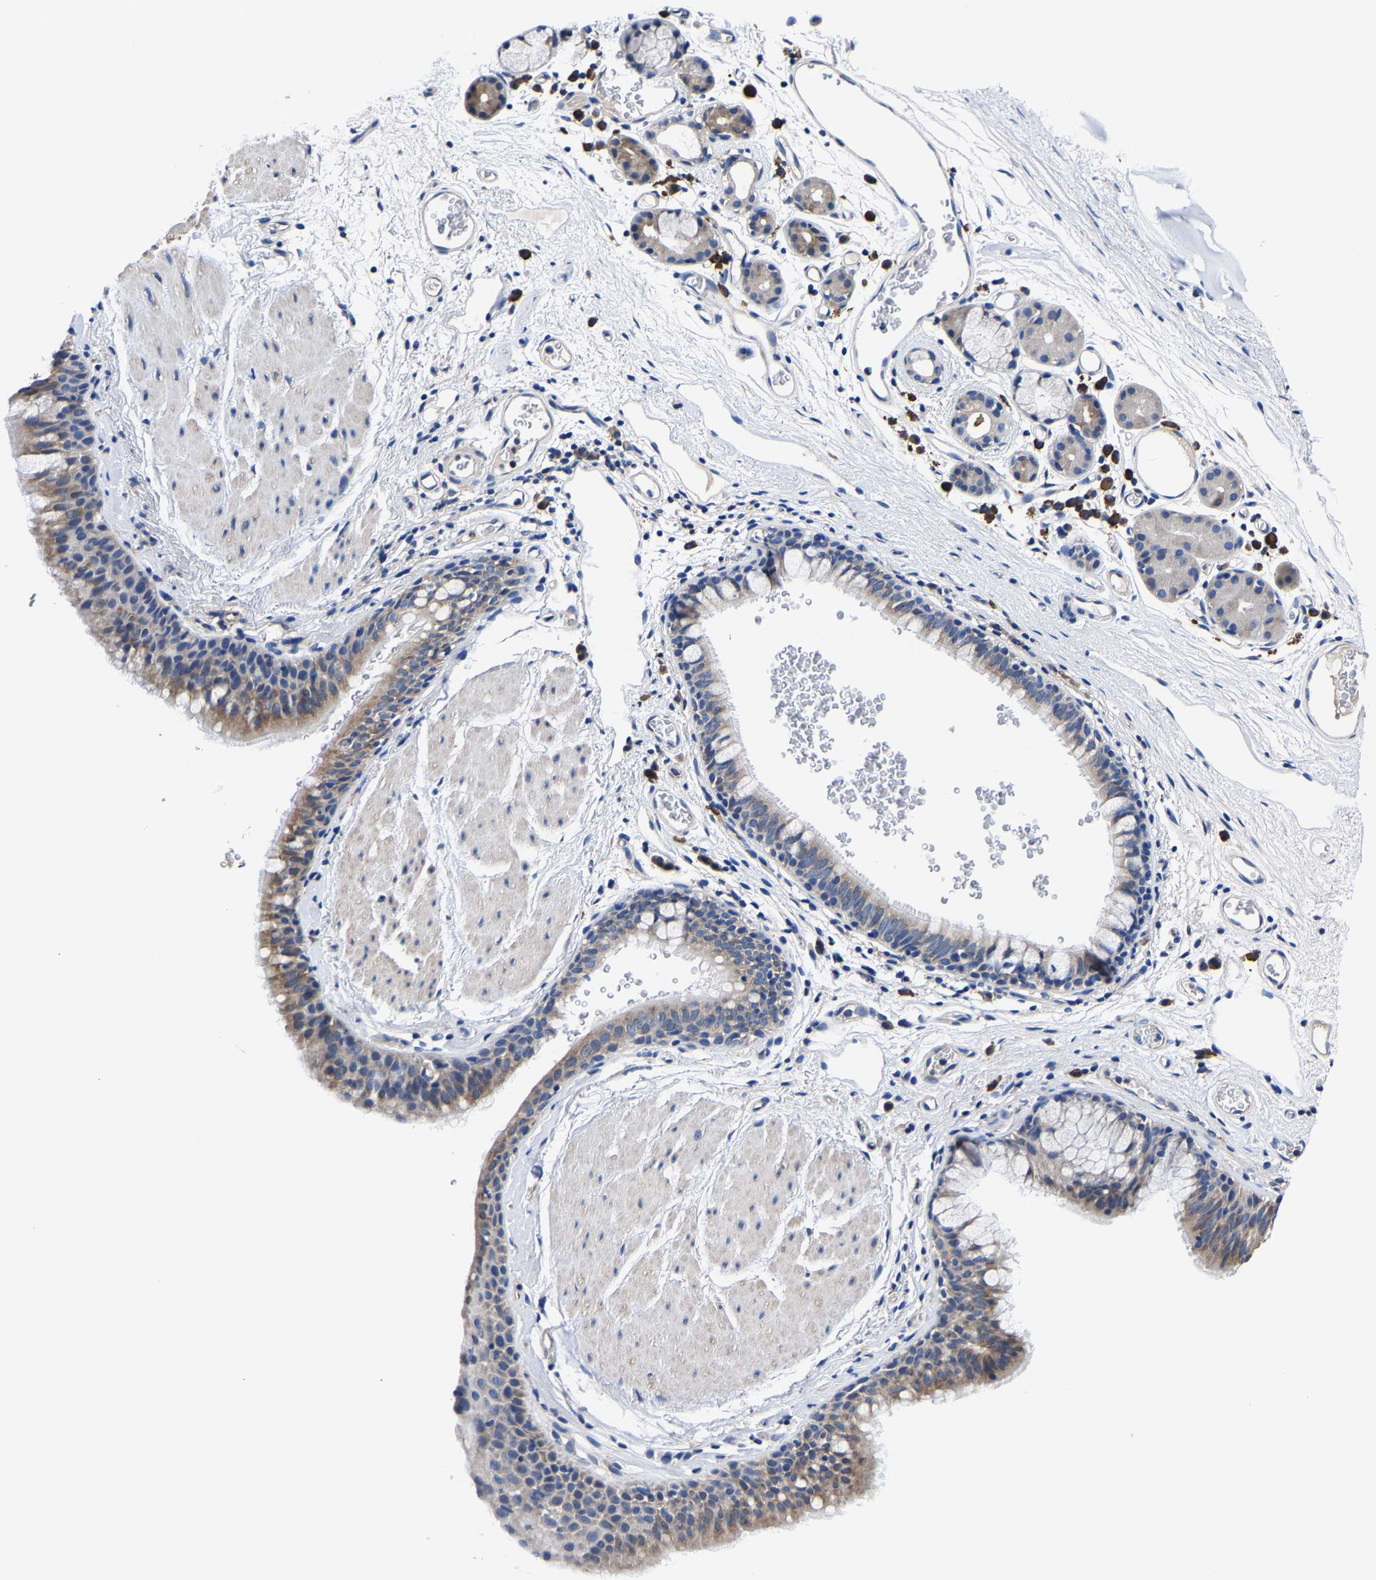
{"staining": {"intensity": "moderate", "quantity": "25%-75%", "location": "cytoplasmic/membranous"}, "tissue": "bronchus", "cell_type": "Respiratory epithelial cells", "image_type": "normal", "snomed": [{"axis": "morphology", "description": "Normal tissue, NOS"}, {"axis": "topography", "description": "Cartilage tissue"}, {"axis": "topography", "description": "Bronchus"}], "caption": "Immunohistochemistry (IHC) of unremarkable human bronchus shows medium levels of moderate cytoplasmic/membranous staining in about 25%-75% of respiratory epithelial cells.", "gene": "SRPK2", "patient": {"sex": "female", "age": 53}}